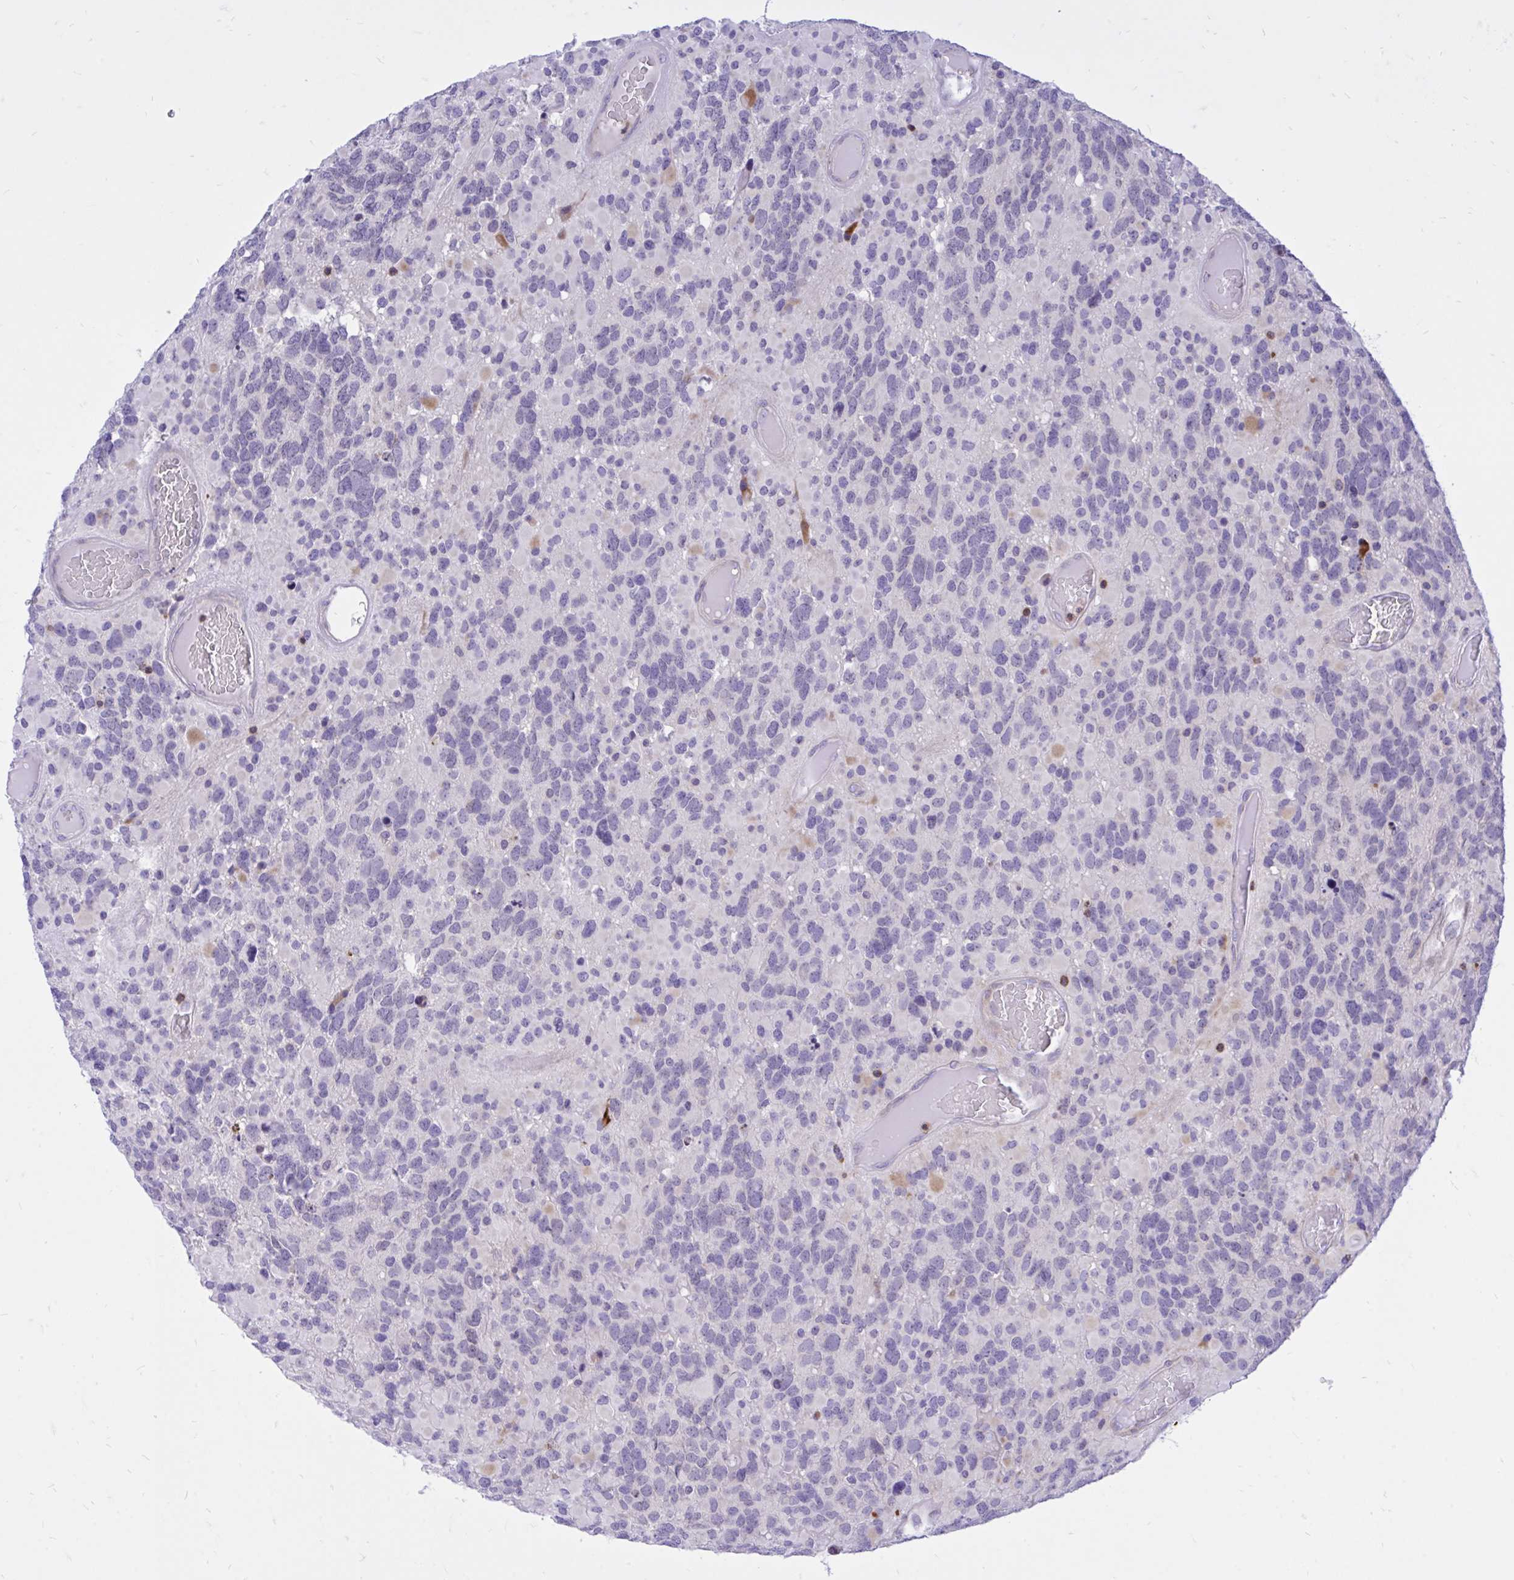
{"staining": {"intensity": "negative", "quantity": "none", "location": "none"}, "tissue": "glioma", "cell_type": "Tumor cells", "image_type": "cancer", "snomed": [{"axis": "morphology", "description": "Glioma, malignant, High grade"}, {"axis": "topography", "description": "Brain"}], "caption": "A photomicrograph of human malignant glioma (high-grade) is negative for staining in tumor cells.", "gene": "CXCL8", "patient": {"sex": "female", "age": 40}}